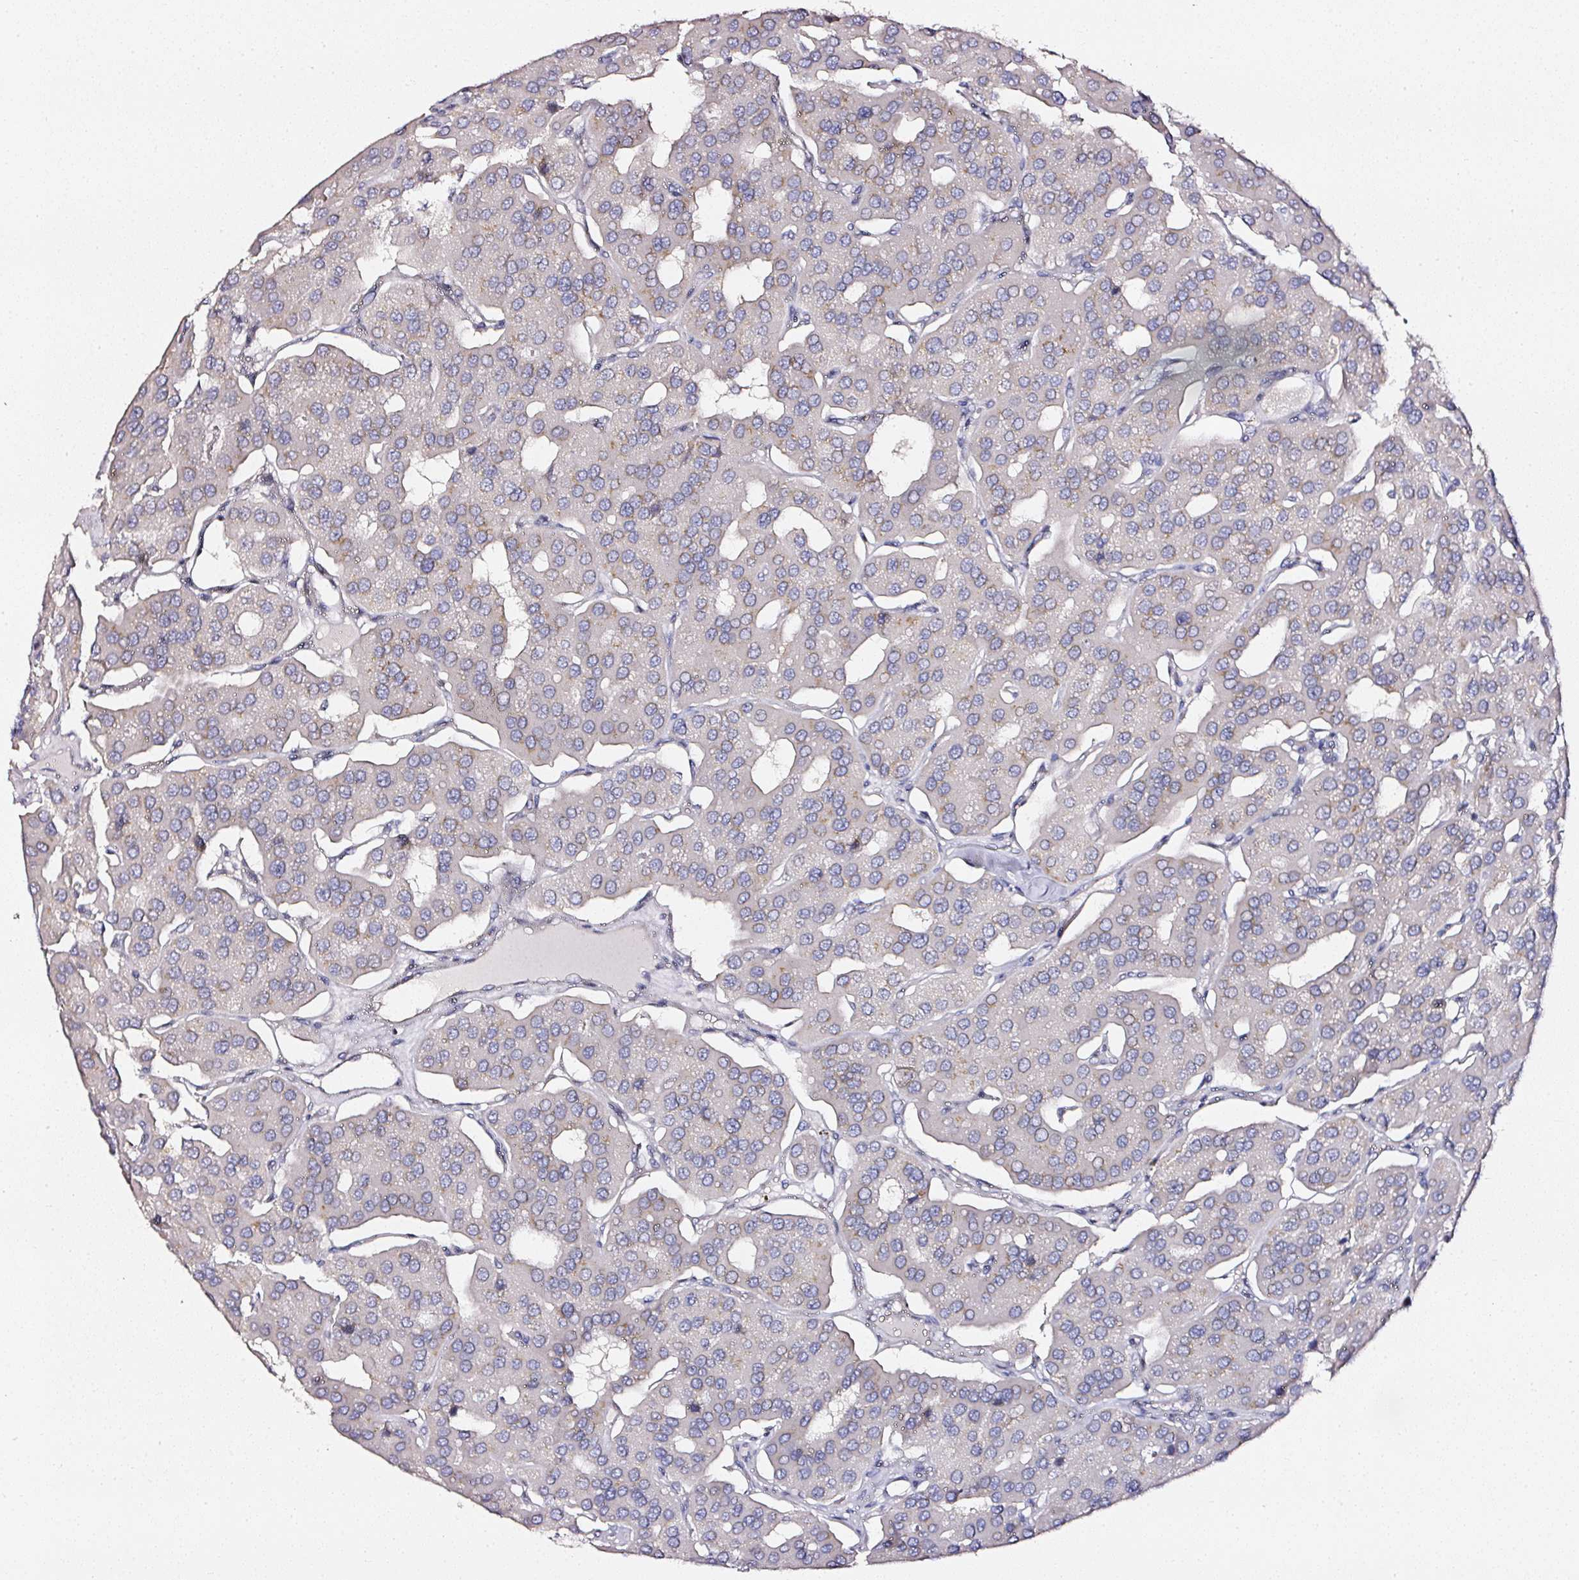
{"staining": {"intensity": "weak", "quantity": "<25%", "location": "cytoplasmic/membranous"}, "tissue": "parathyroid gland", "cell_type": "Glandular cells", "image_type": "normal", "snomed": [{"axis": "morphology", "description": "Normal tissue, NOS"}, {"axis": "morphology", "description": "Adenoma, NOS"}, {"axis": "topography", "description": "Parathyroid gland"}], "caption": "There is no significant positivity in glandular cells of parathyroid gland. (DAB (3,3'-diaminobenzidine) immunohistochemistry (IHC) with hematoxylin counter stain).", "gene": "NTRK1", "patient": {"sex": "female", "age": 86}}